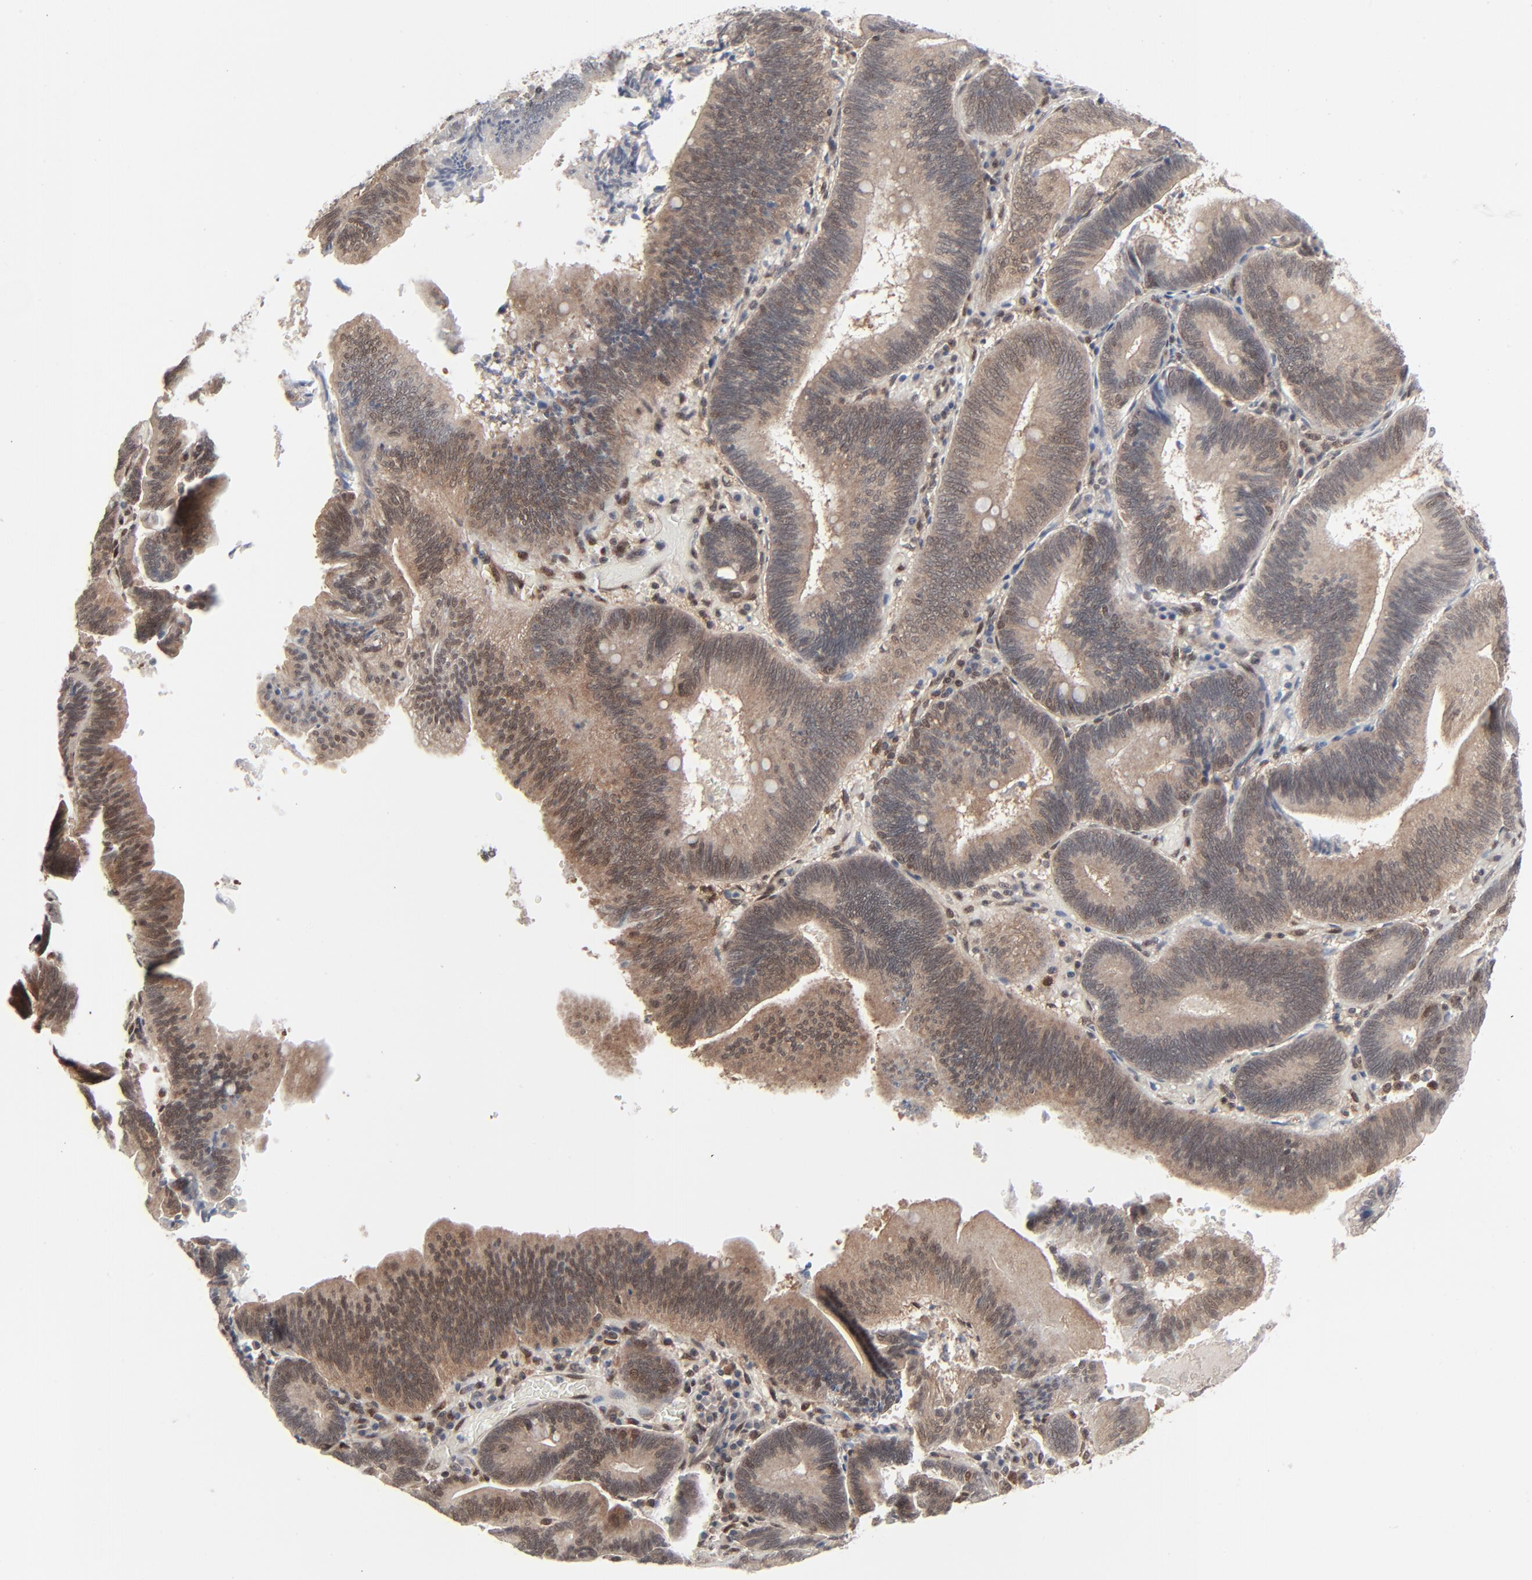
{"staining": {"intensity": "moderate", "quantity": ">75%", "location": "cytoplasmic/membranous"}, "tissue": "pancreatic cancer", "cell_type": "Tumor cells", "image_type": "cancer", "snomed": [{"axis": "morphology", "description": "Adenocarcinoma, NOS"}, {"axis": "topography", "description": "Pancreas"}], "caption": "The micrograph reveals a brown stain indicating the presence of a protein in the cytoplasmic/membranous of tumor cells in adenocarcinoma (pancreatic).", "gene": "AKT1", "patient": {"sex": "male", "age": 82}}